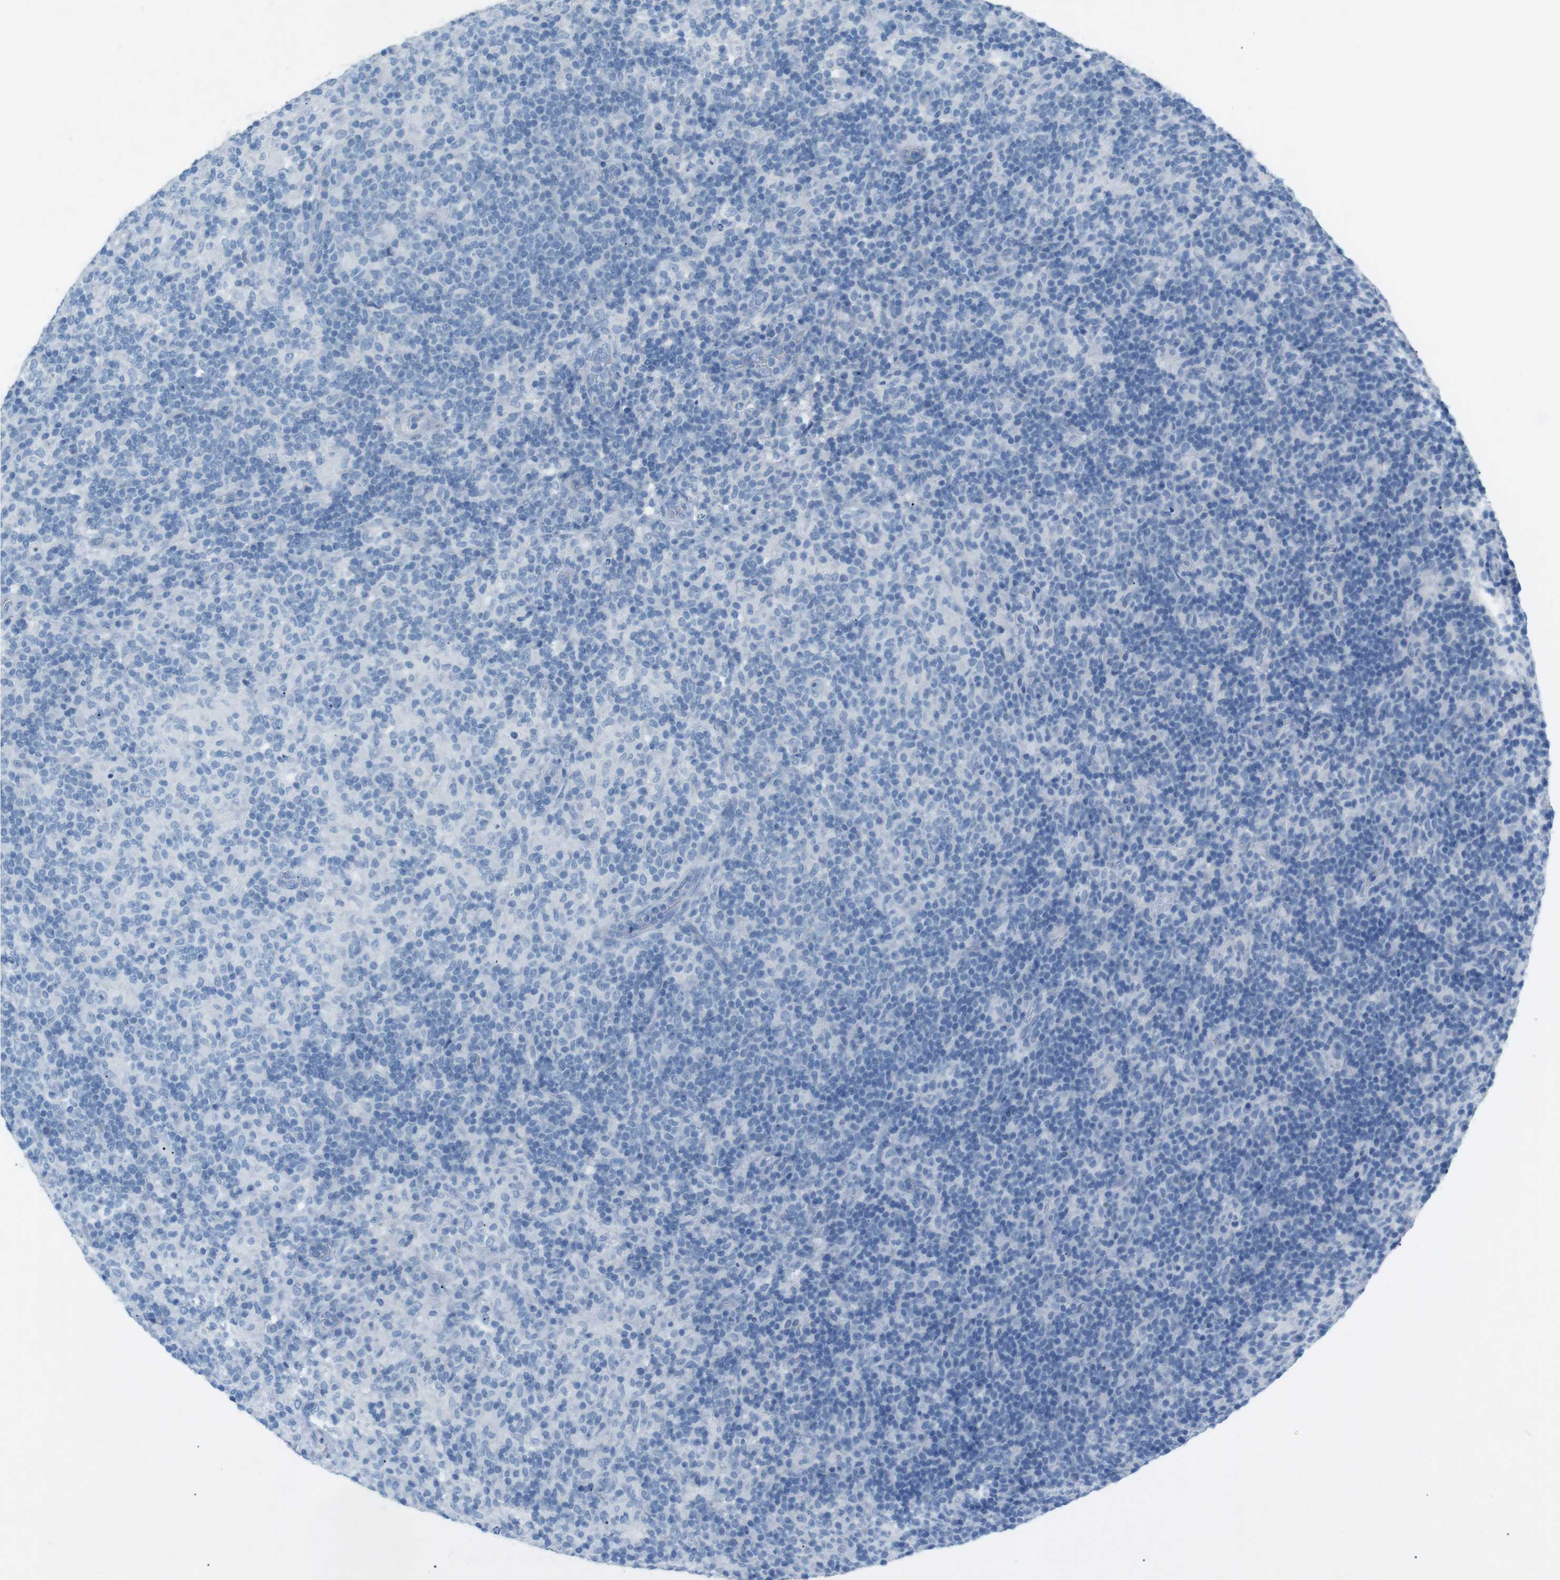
{"staining": {"intensity": "negative", "quantity": "none", "location": "none"}, "tissue": "lymphoma", "cell_type": "Tumor cells", "image_type": "cancer", "snomed": [{"axis": "morphology", "description": "Hodgkin's disease, NOS"}, {"axis": "topography", "description": "Lymph node"}], "caption": "Immunohistochemistry micrograph of human Hodgkin's disease stained for a protein (brown), which displays no staining in tumor cells.", "gene": "SALL4", "patient": {"sex": "male", "age": 70}}